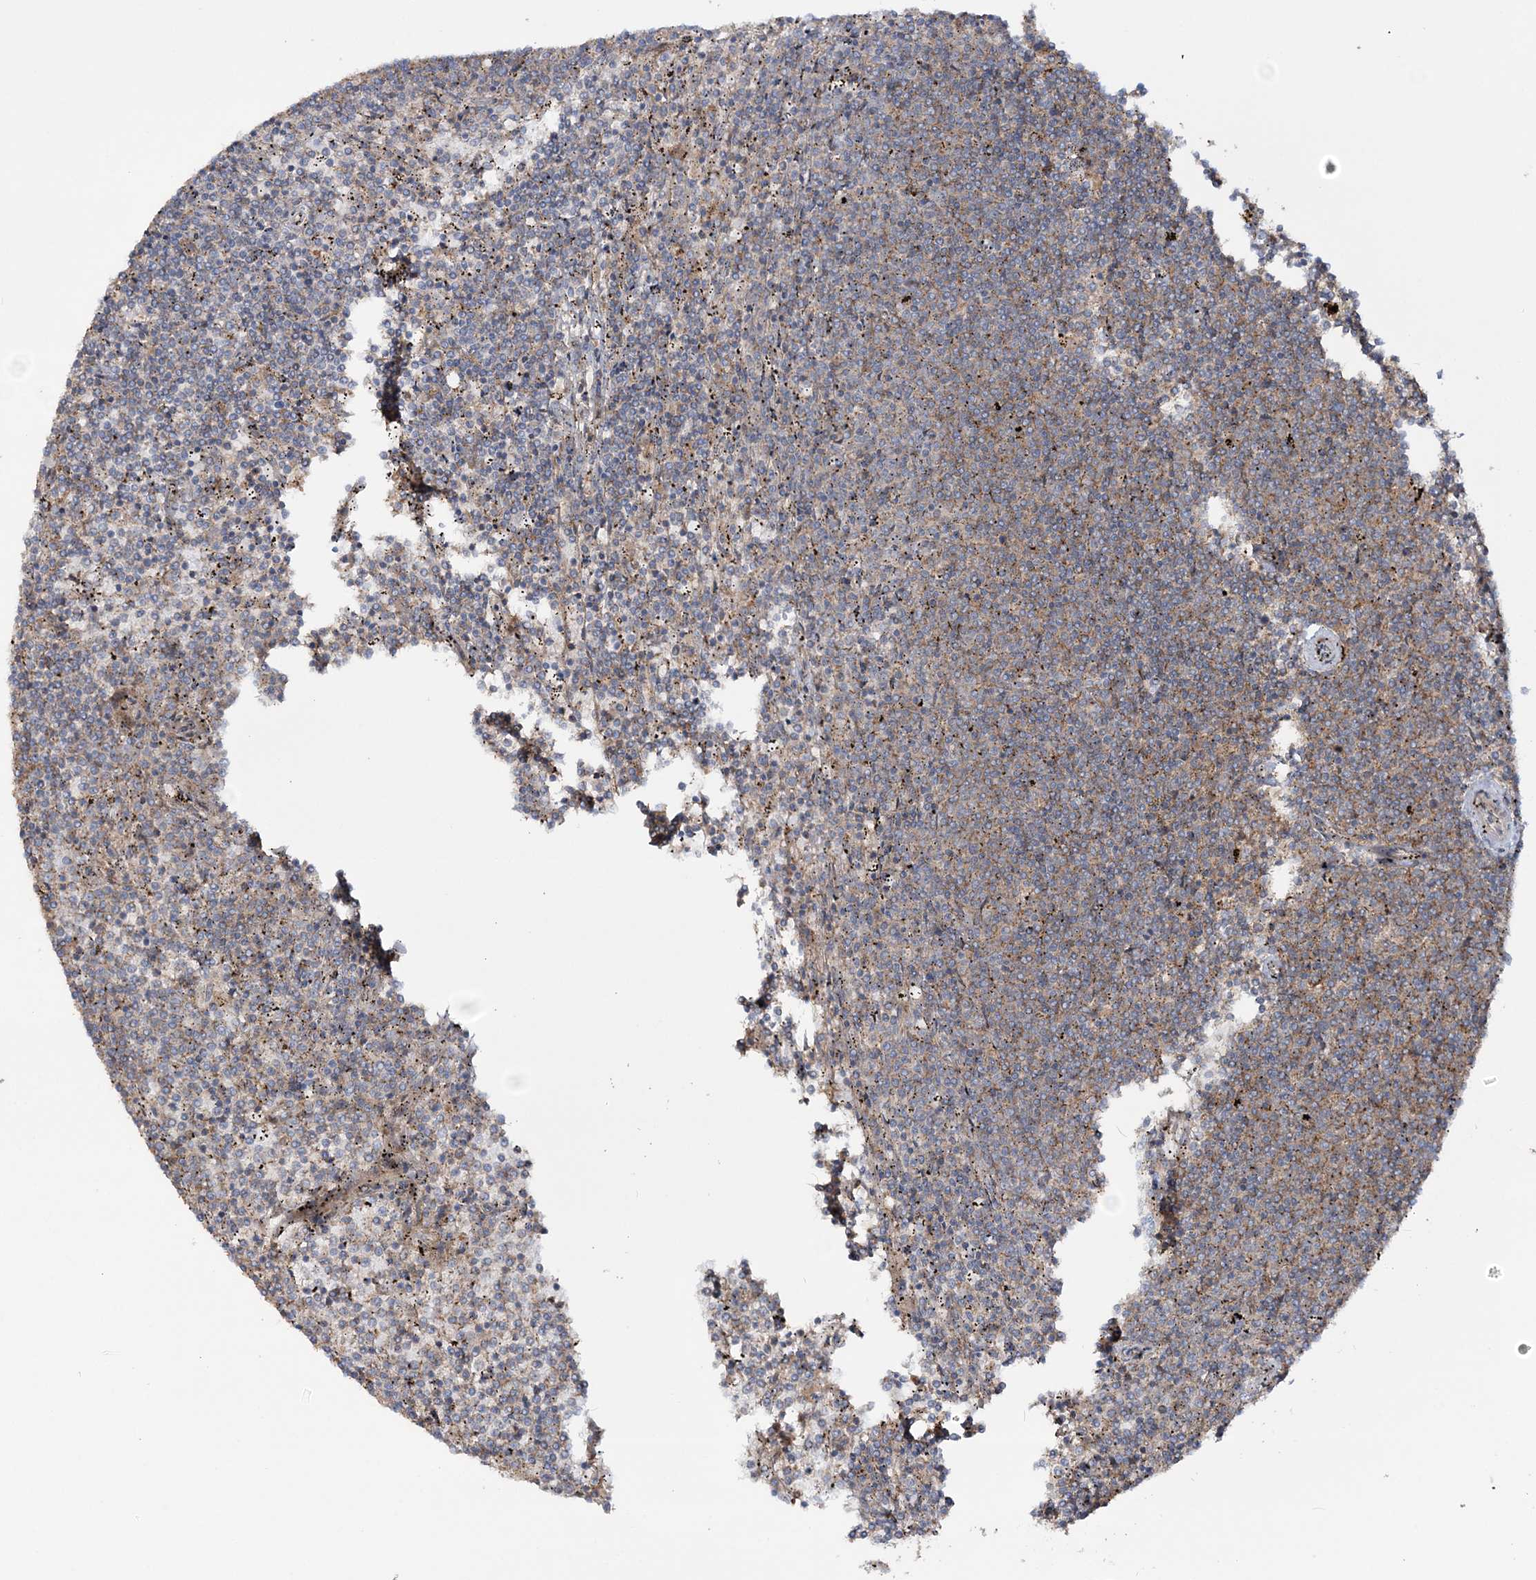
{"staining": {"intensity": "negative", "quantity": "none", "location": "none"}, "tissue": "lymphoma", "cell_type": "Tumor cells", "image_type": "cancer", "snomed": [{"axis": "morphology", "description": "Malignant lymphoma, non-Hodgkin's type, Low grade"}, {"axis": "topography", "description": "Spleen"}], "caption": "This is an immunohistochemistry micrograph of human lymphoma. There is no staining in tumor cells.", "gene": "MOCS2", "patient": {"sex": "female", "age": 50}}